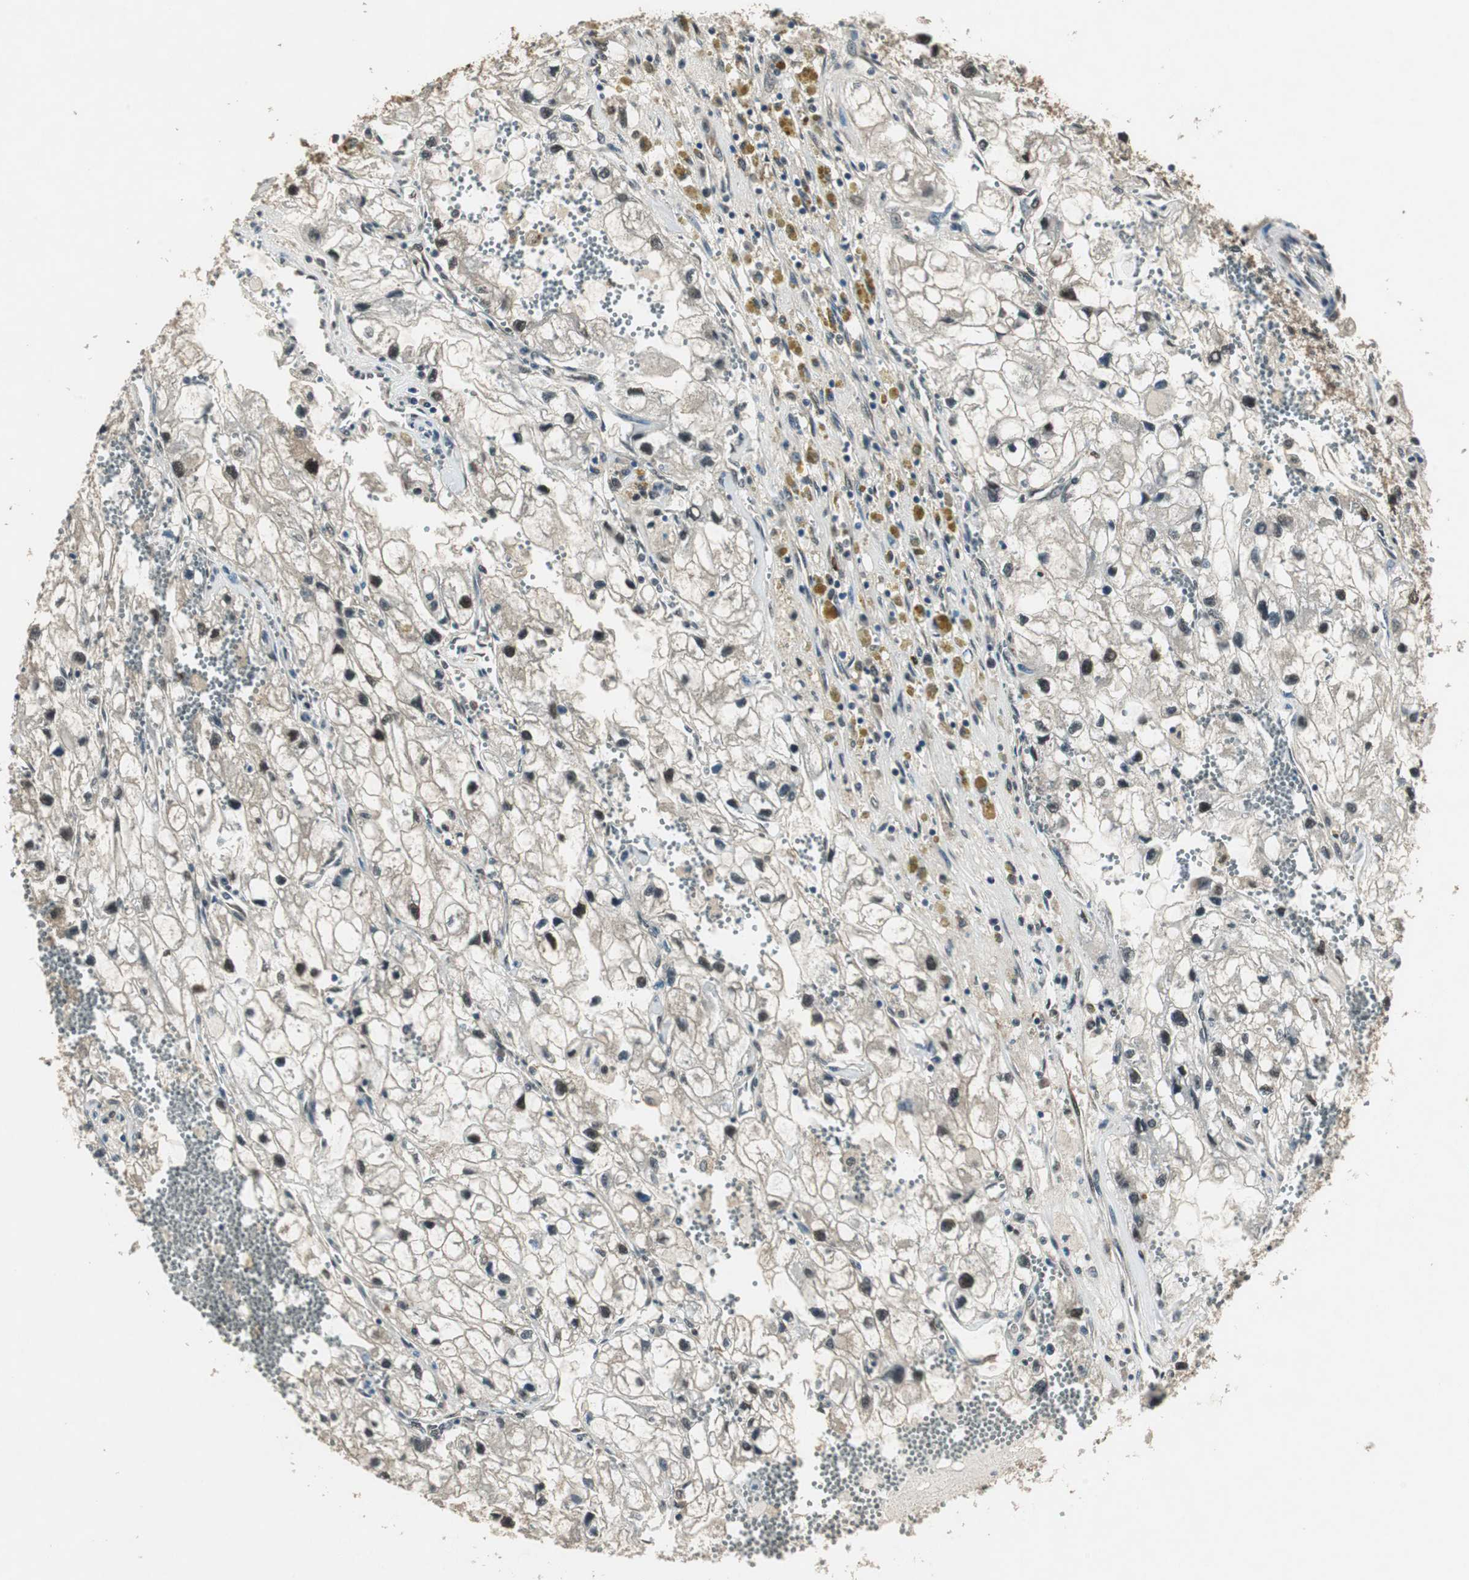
{"staining": {"intensity": "weak", "quantity": ">75%", "location": "nuclear"}, "tissue": "renal cancer", "cell_type": "Tumor cells", "image_type": "cancer", "snomed": [{"axis": "morphology", "description": "Adenocarcinoma, NOS"}, {"axis": "topography", "description": "Kidney"}], "caption": "Immunohistochemical staining of human renal cancer exhibits weak nuclear protein positivity in approximately >75% of tumor cells.", "gene": "PSMB4", "patient": {"sex": "female", "age": 70}}